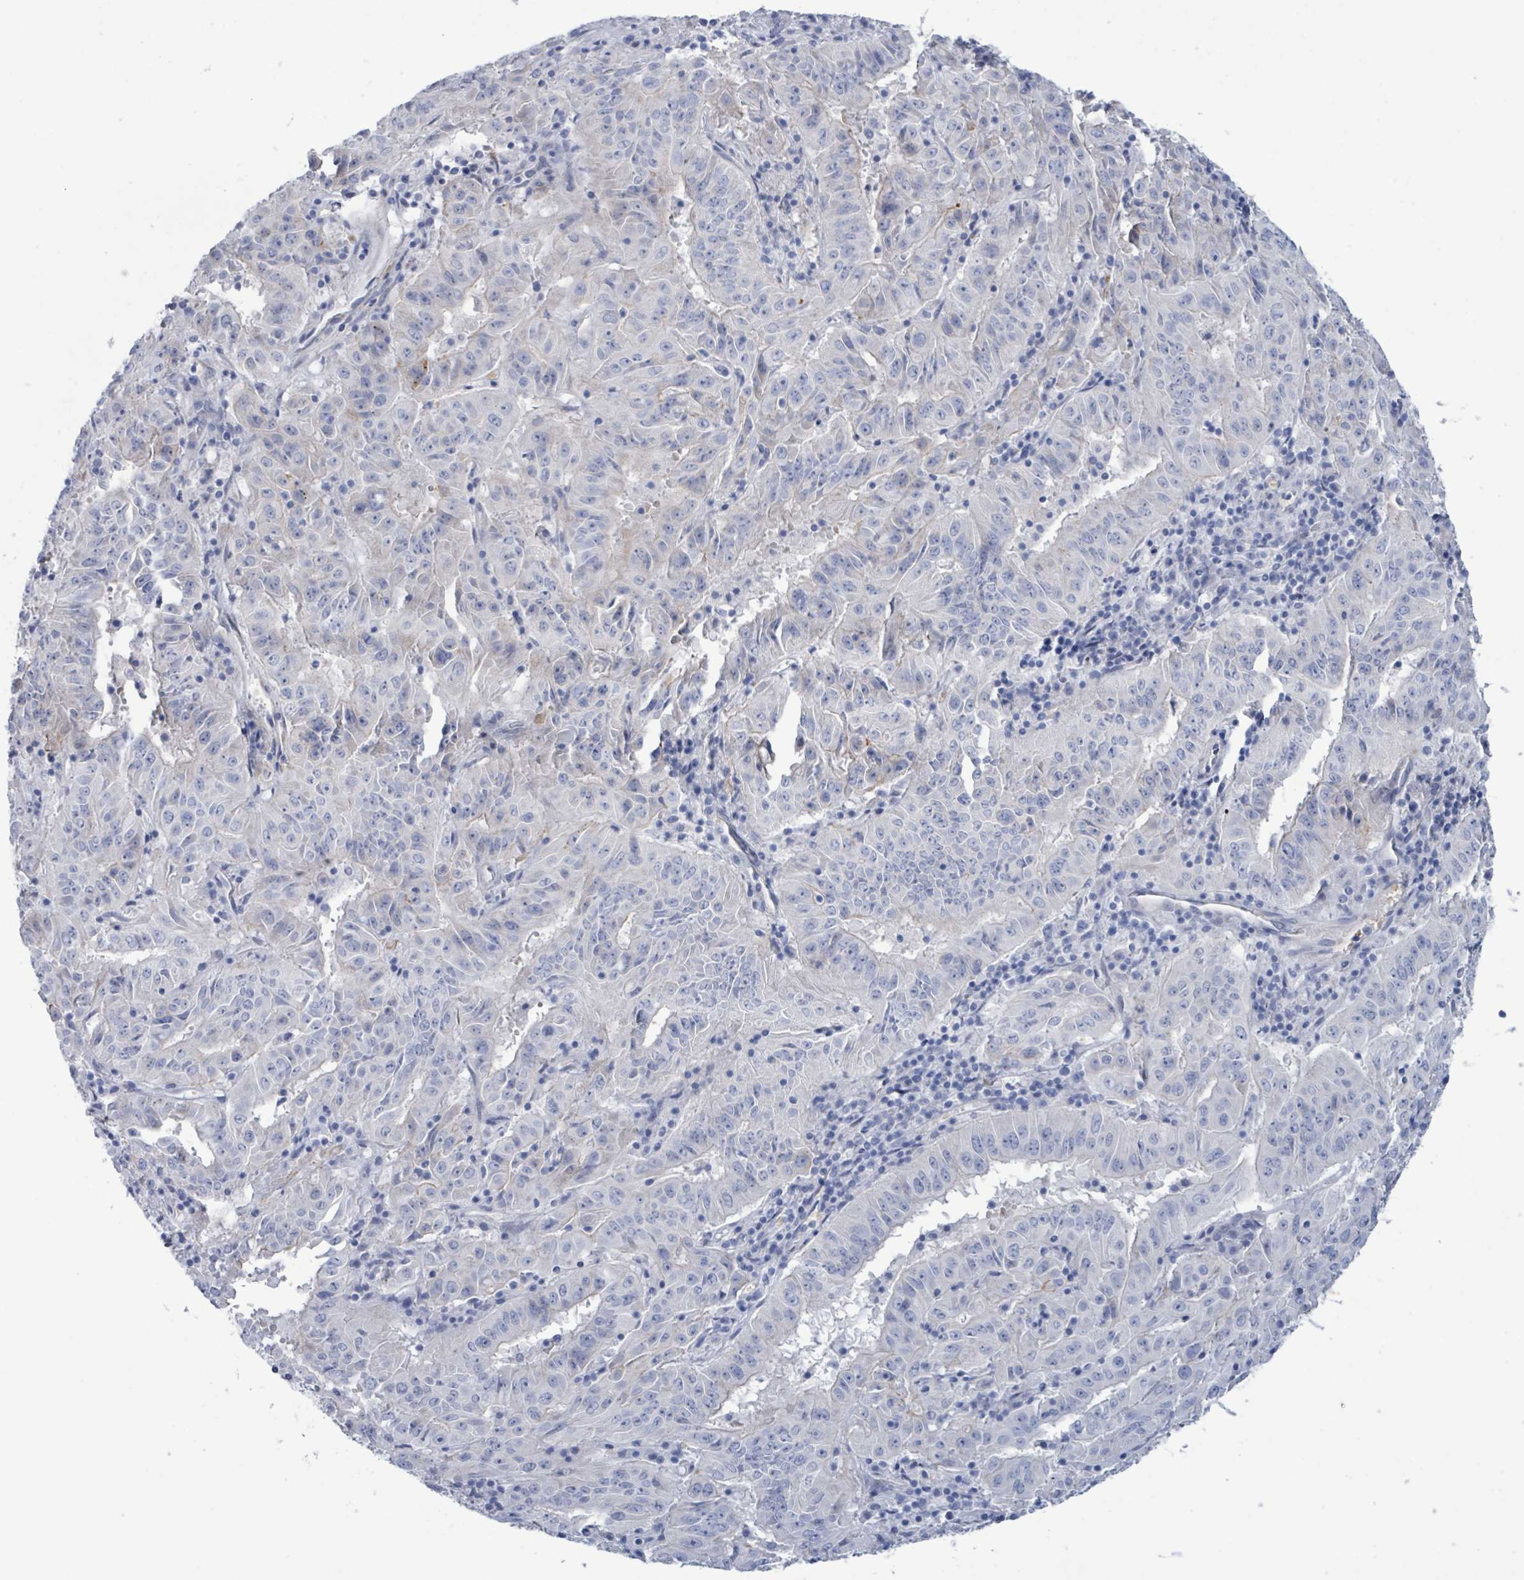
{"staining": {"intensity": "negative", "quantity": "none", "location": "none"}, "tissue": "pancreatic cancer", "cell_type": "Tumor cells", "image_type": "cancer", "snomed": [{"axis": "morphology", "description": "Adenocarcinoma, NOS"}, {"axis": "topography", "description": "Pancreas"}], "caption": "DAB immunohistochemical staining of pancreatic cancer reveals no significant staining in tumor cells.", "gene": "PKLR", "patient": {"sex": "male", "age": 63}}